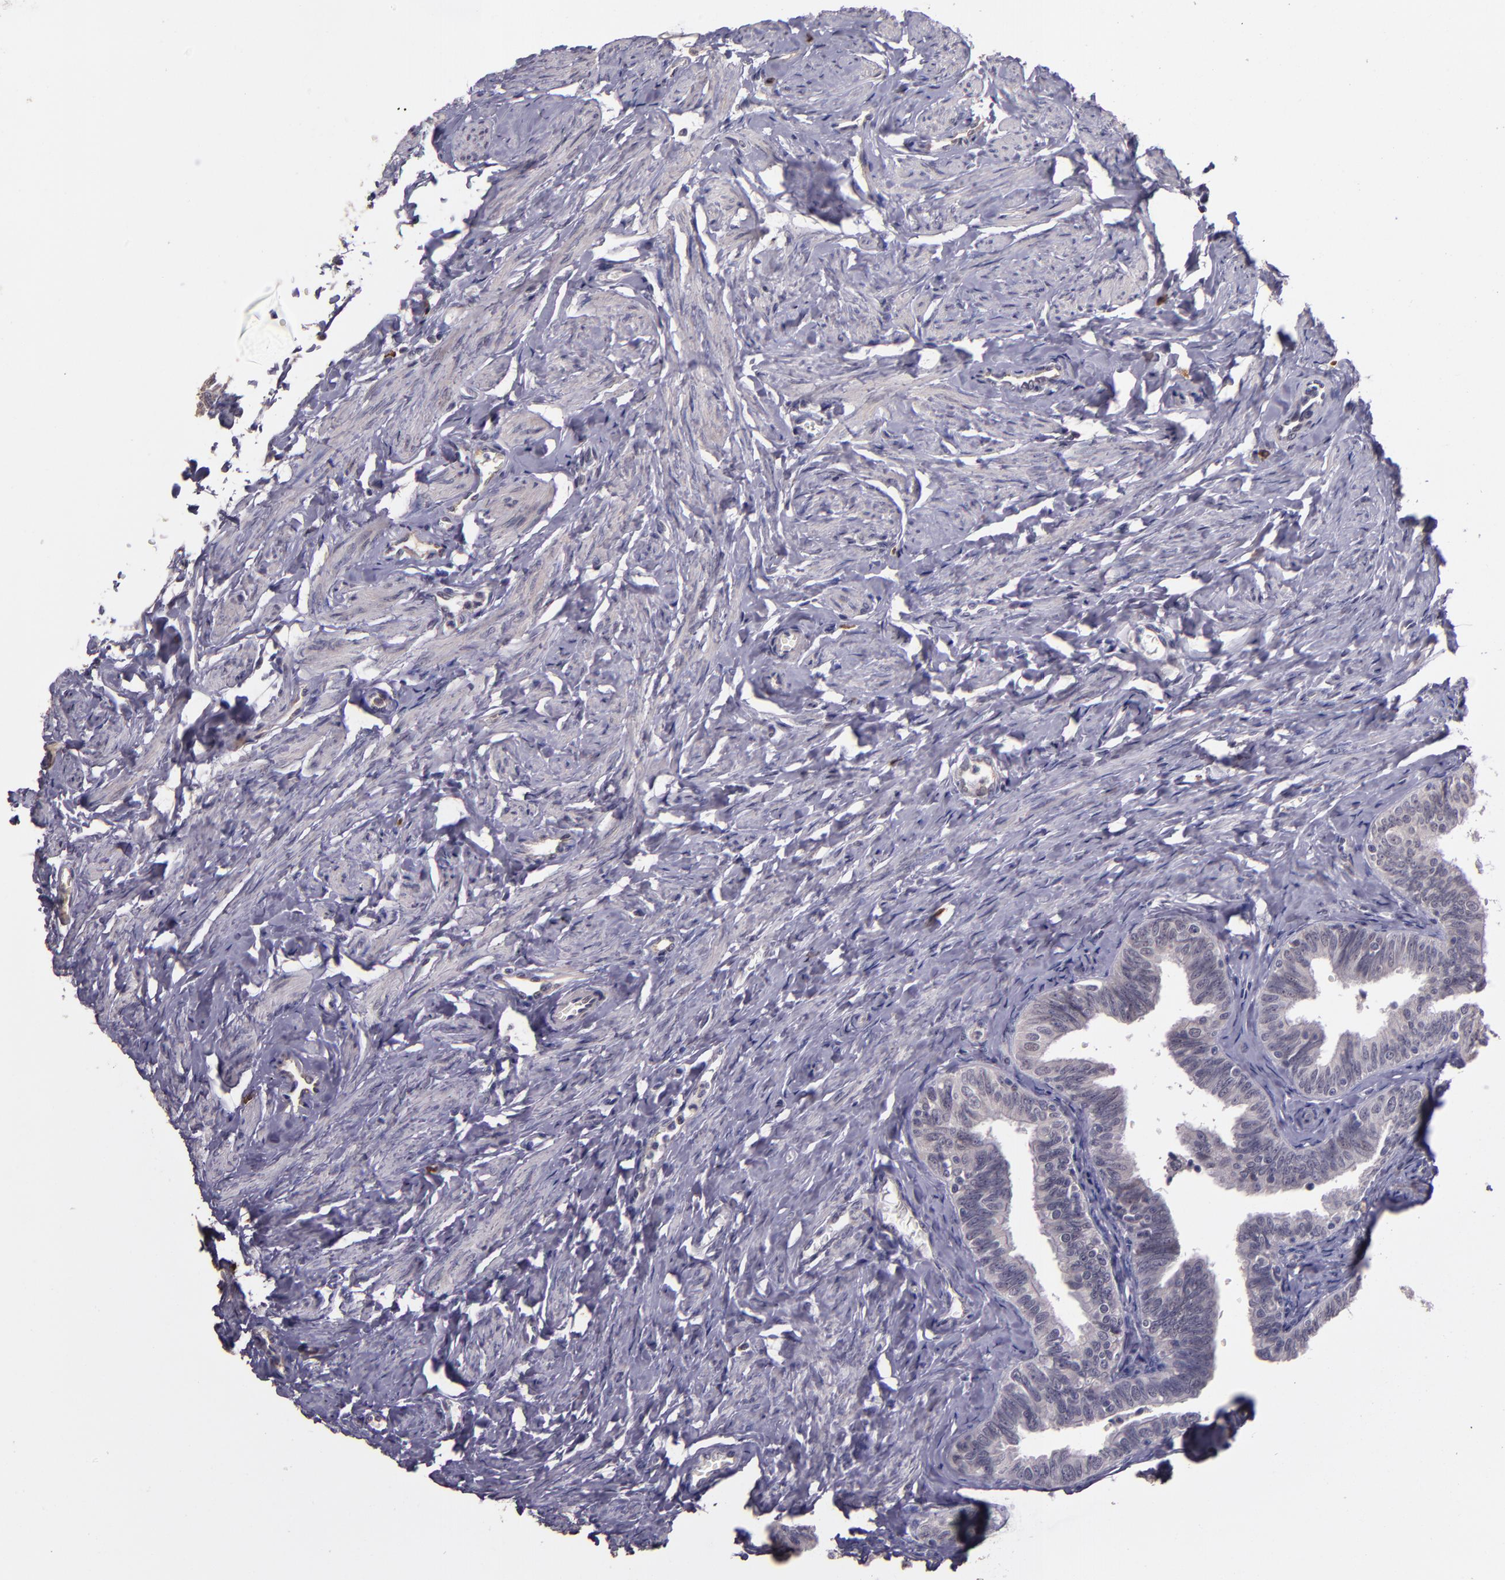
{"staining": {"intensity": "negative", "quantity": "none", "location": "none"}, "tissue": "fallopian tube", "cell_type": "Glandular cells", "image_type": "normal", "snomed": [{"axis": "morphology", "description": "Normal tissue, NOS"}, {"axis": "topography", "description": "Fallopian tube"}, {"axis": "topography", "description": "Ovary"}], "caption": "DAB immunohistochemical staining of normal human fallopian tube reveals no significant staining in glandular cells.", "gene": "TAF7L", "patient": {"sex": "female", "age": 69}}